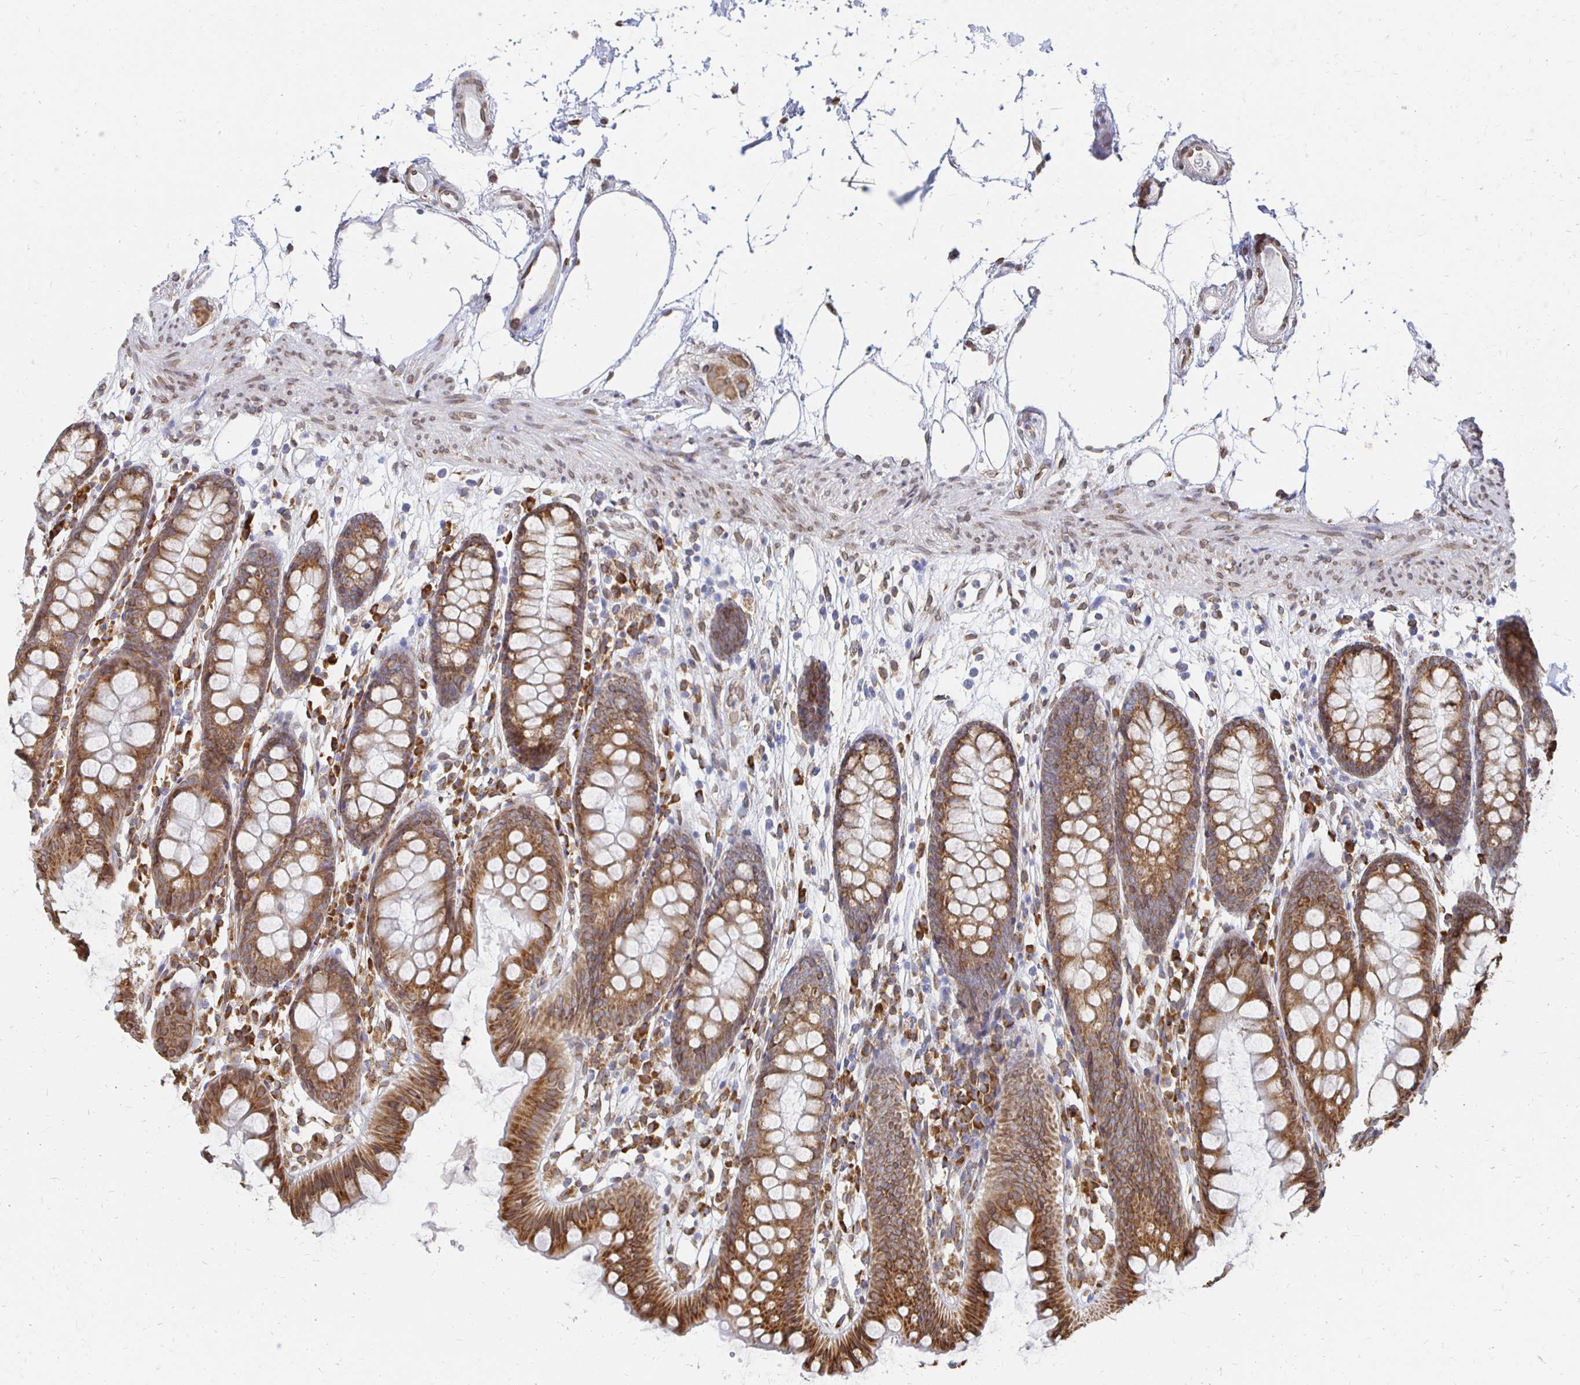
{"staining": {"intensity": "moderate", "quantity": "25%-75%", "location": "cytoplasmic/membranous,nuclear"}, "tissue": "colon", "cell_type": "Endothelial cells", "image_type": "normal", "snomed": [{"axis": "morphology", "description": "Normal tissue, NOS"}, {"axis": "topography", "description": "Colon"}], "caption": "Immunohistochemistry histopathology image of normal colon stained for a protein (brown), which displays medium levels of moderate cytoplasmic/membranous,nuclear expression in about 25%-75% of endothelial cells.", "gene": "PELI3", "patient": {"sex": "female", "age": 84}}